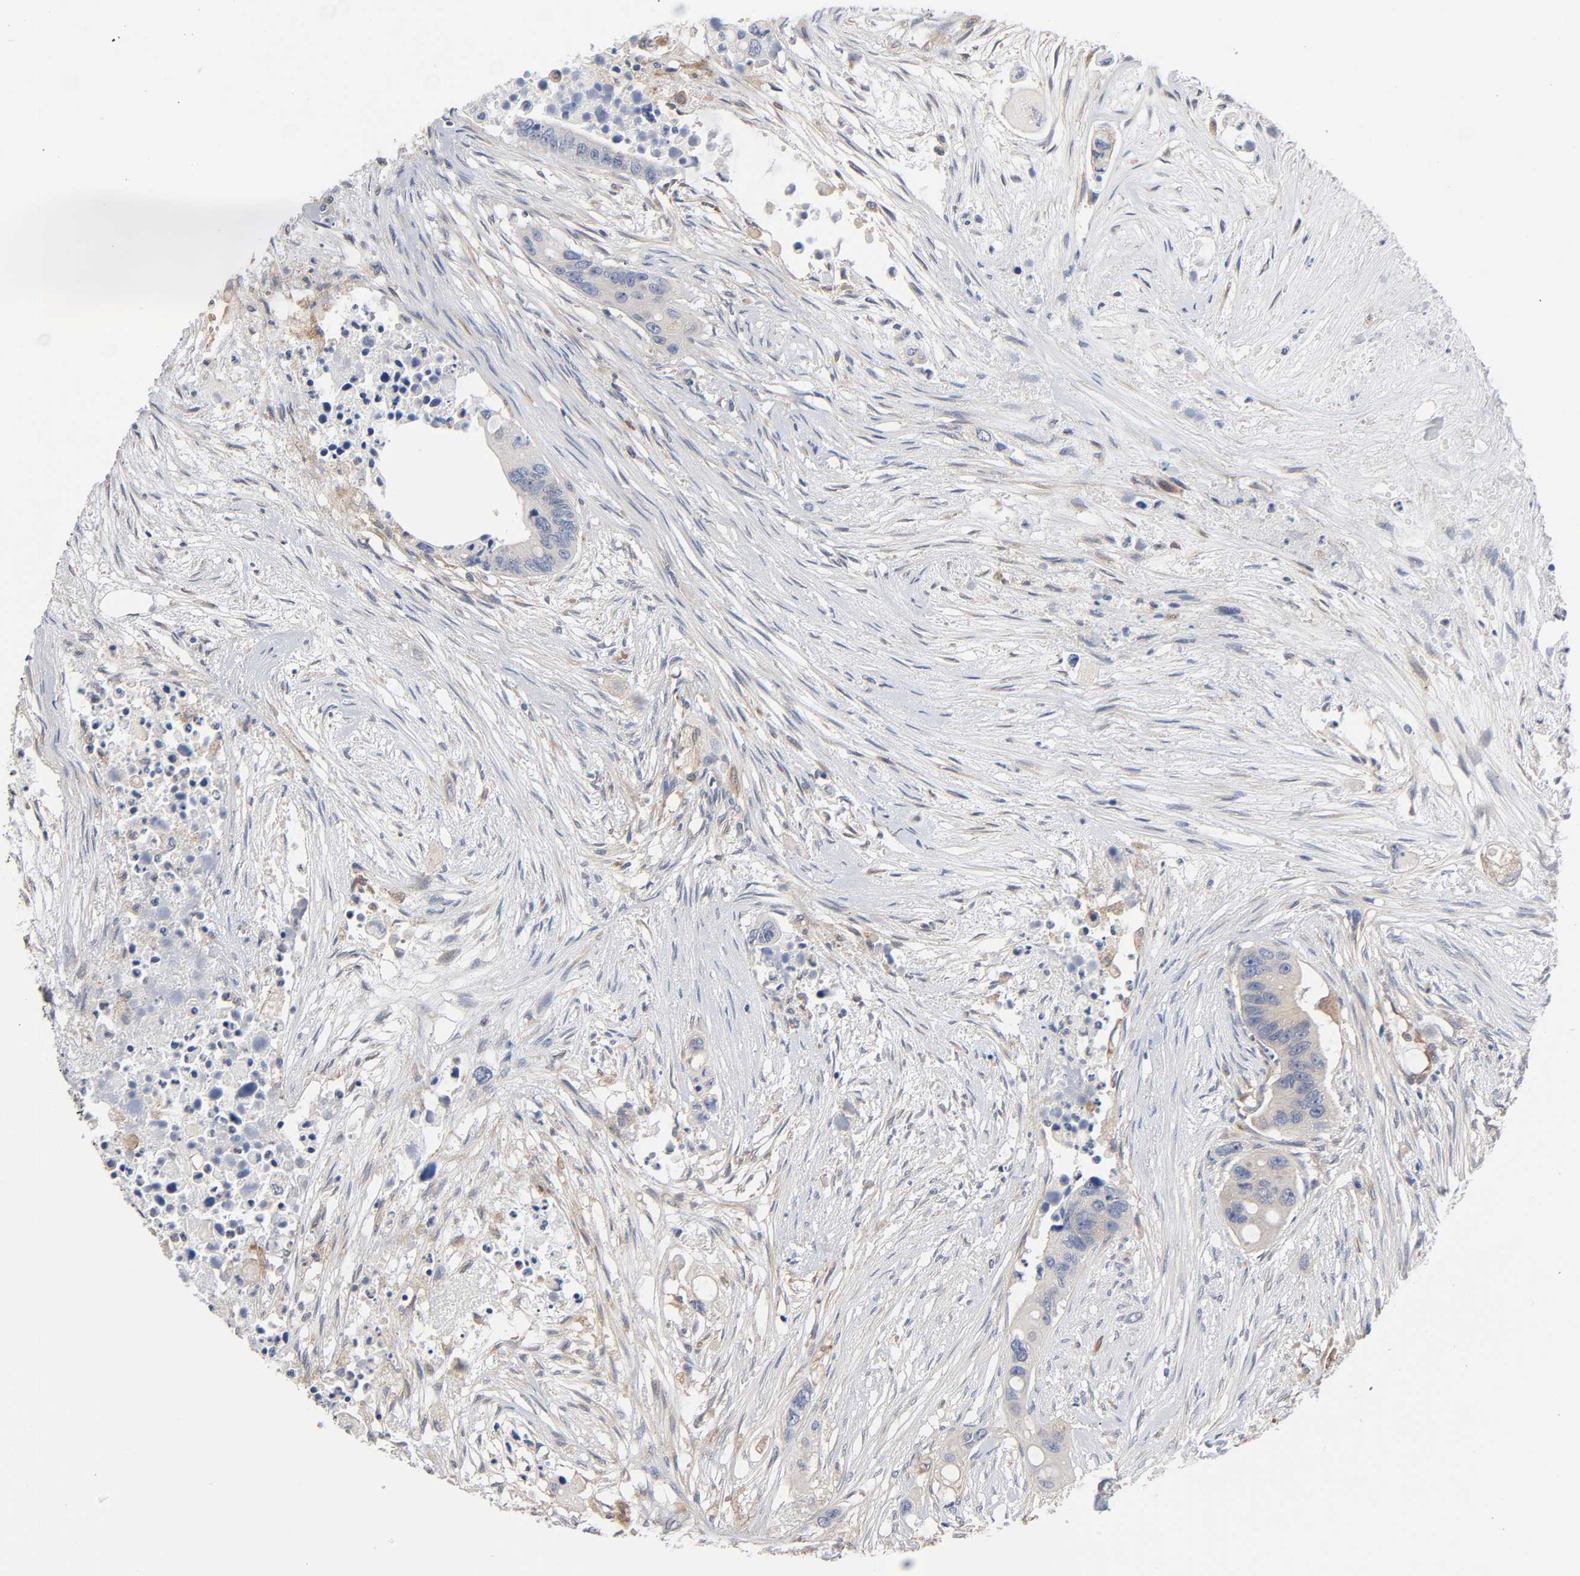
{"staining": {"intensity": "negative", "quantity": "none", "location": "none"}, "tissue": "colorectal cancer", "cell_type": "Tumor cells", "image_type": "cancer", "snomed": [{"axis": "morphology", "description": "Adenocarcinoma, NOS"}, {"axis": "topography", "description": "Colon"}], "caption": "An immunohistochemistry (IHC) histopathology image of colorectal cancer (adenocarcinoma) is shown. There is no staining in tumor cells of colorectal cancer (adenocarcinoma). (Brightfield microscopy of DAB (3,3'-diaminobenzidine) immunohistochemistry at high magnification).", "gene": "RAB13", "patient": {"sex": "female", "age": 57}}